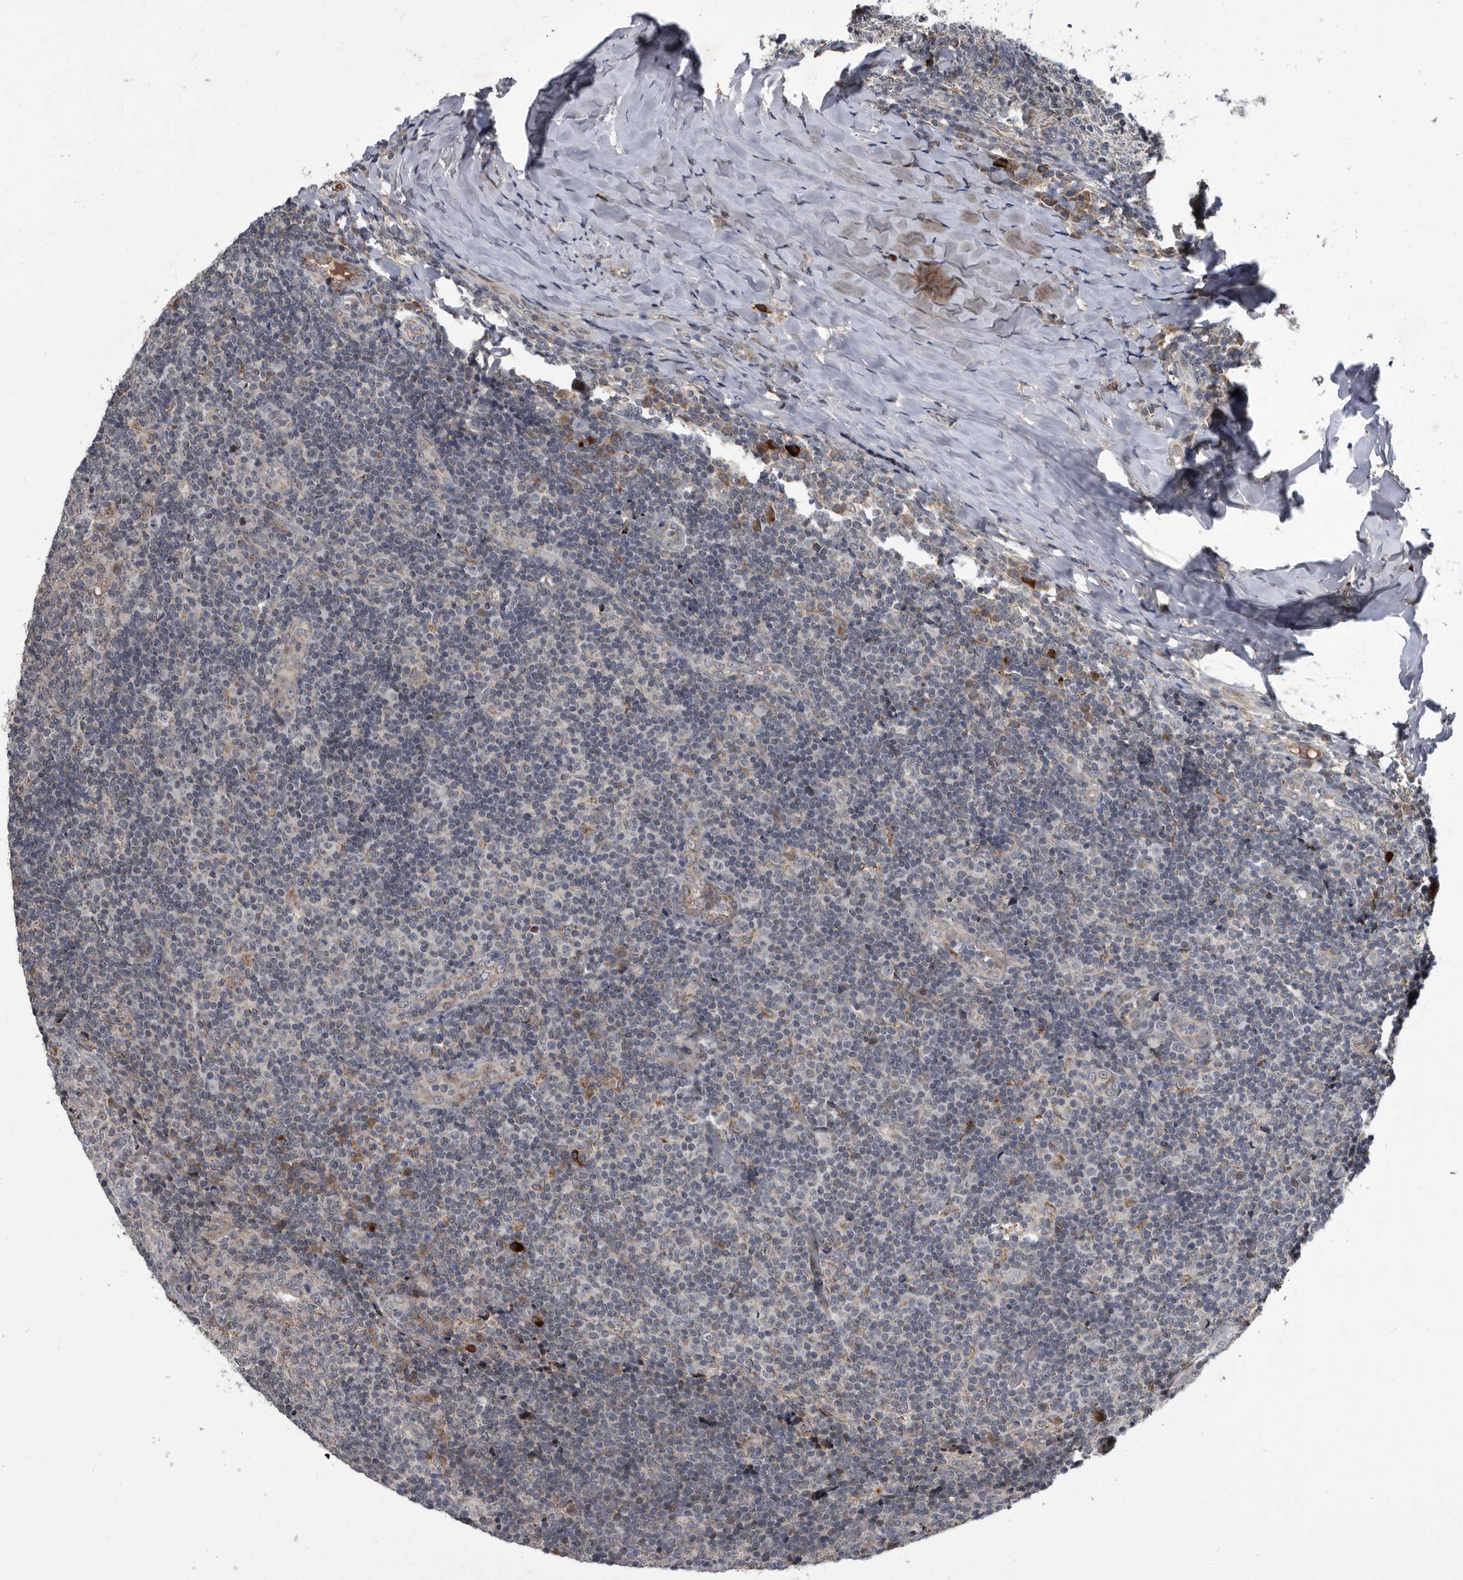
{"staining": {"intensity": "negative", "quantity": "none", "location": "none"}, "tissue": "tonsil", "cell_type": "Germinal center cells", "image_type": "normal", "snomed": [{"axis": "morphology", "description": "Normal tissue, NOS"}, {"axis": "topography", "description": "Tonsil"}], "caption": "Immunohistochemistry micrograph of unremarkable tonsil: tonsil stained with DAB demonstrates no significant protein expression in germinal center cells.", "gene": "PI15", "patient": {"sex": "female", "age": 19}}